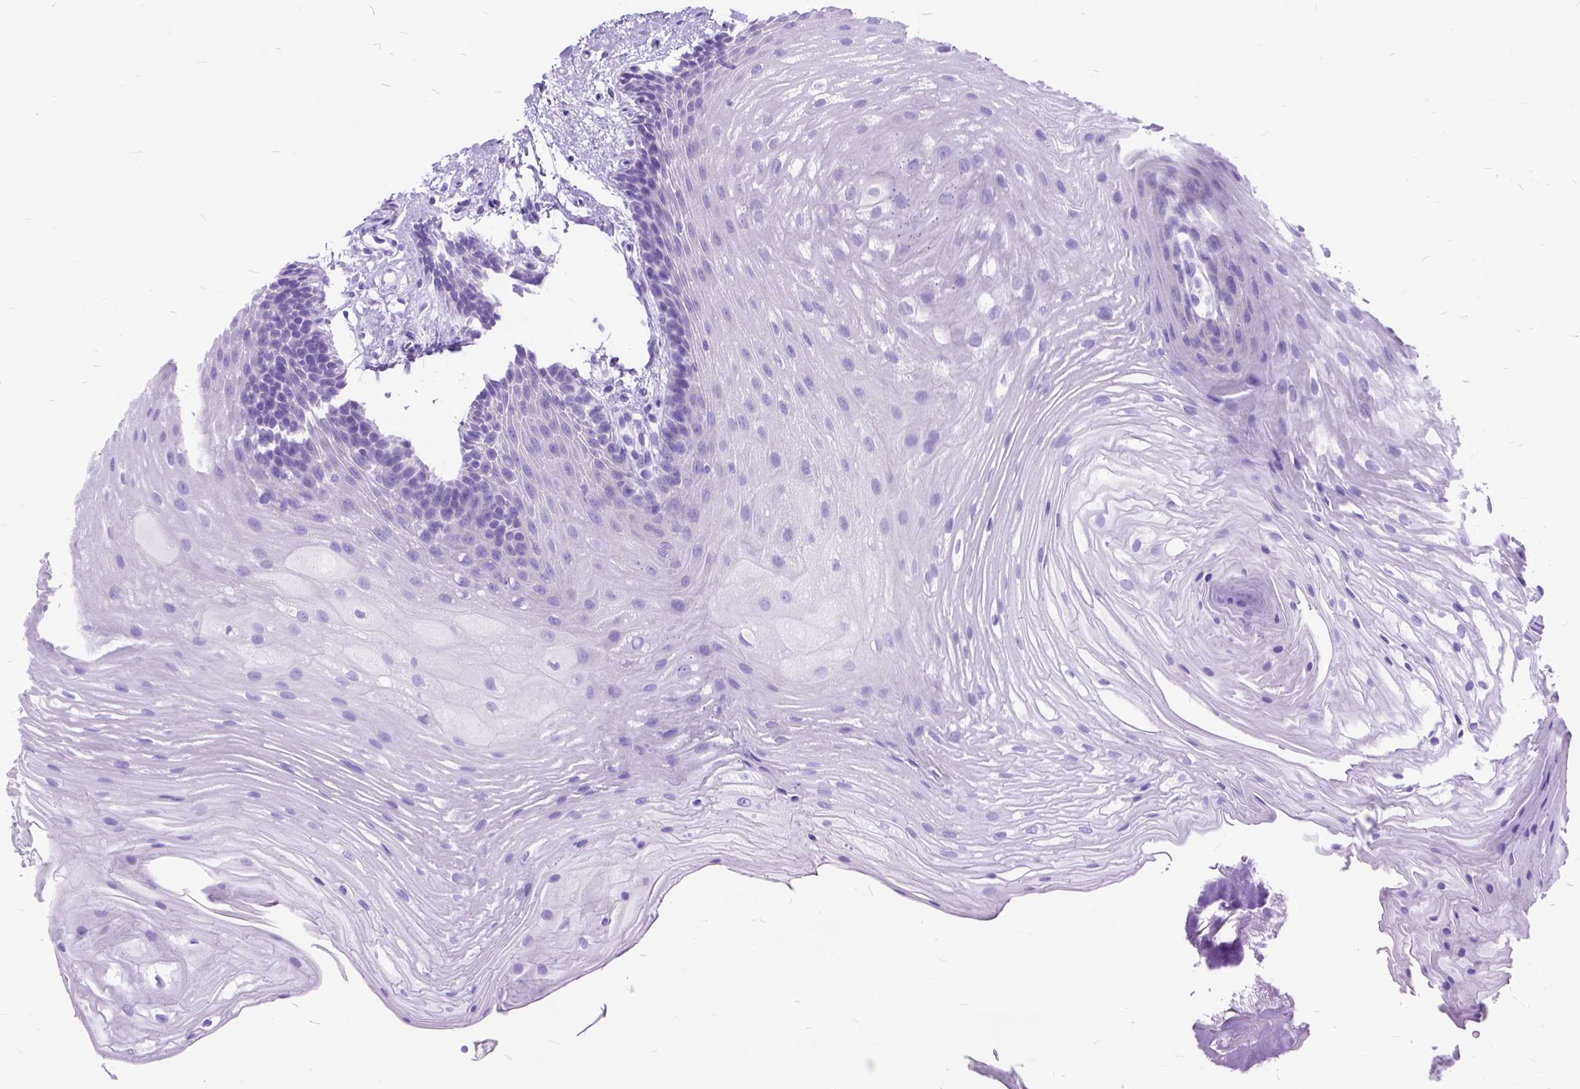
{"staining": {"intensity": "negative", "quantity": "none", "location": "none"}, "tissue": "oral mucosa", "cell_type": "Squamous epithelial cells", "image_type": "normal", "snomed": [{"axis": "morphology", "description": "Normal tissue, NOS"}, {"axis": "morphology", "description": "Squamous cell carcinoma, NOS"}, {"axis": "topography", "description": "Oral tissue"}, {"axis": "topography", "description": "Tounge, NOS"}, {"axis": "topography", "description": "Head-Neck"}], "caption": "High power microscopy micrograph of an IHC micrograph of normal oral mucosa, revealing no significant expression in squamous epithelial cells.", "gene": "DNAH2", "patient": {"sex": "male", "age": 62}}